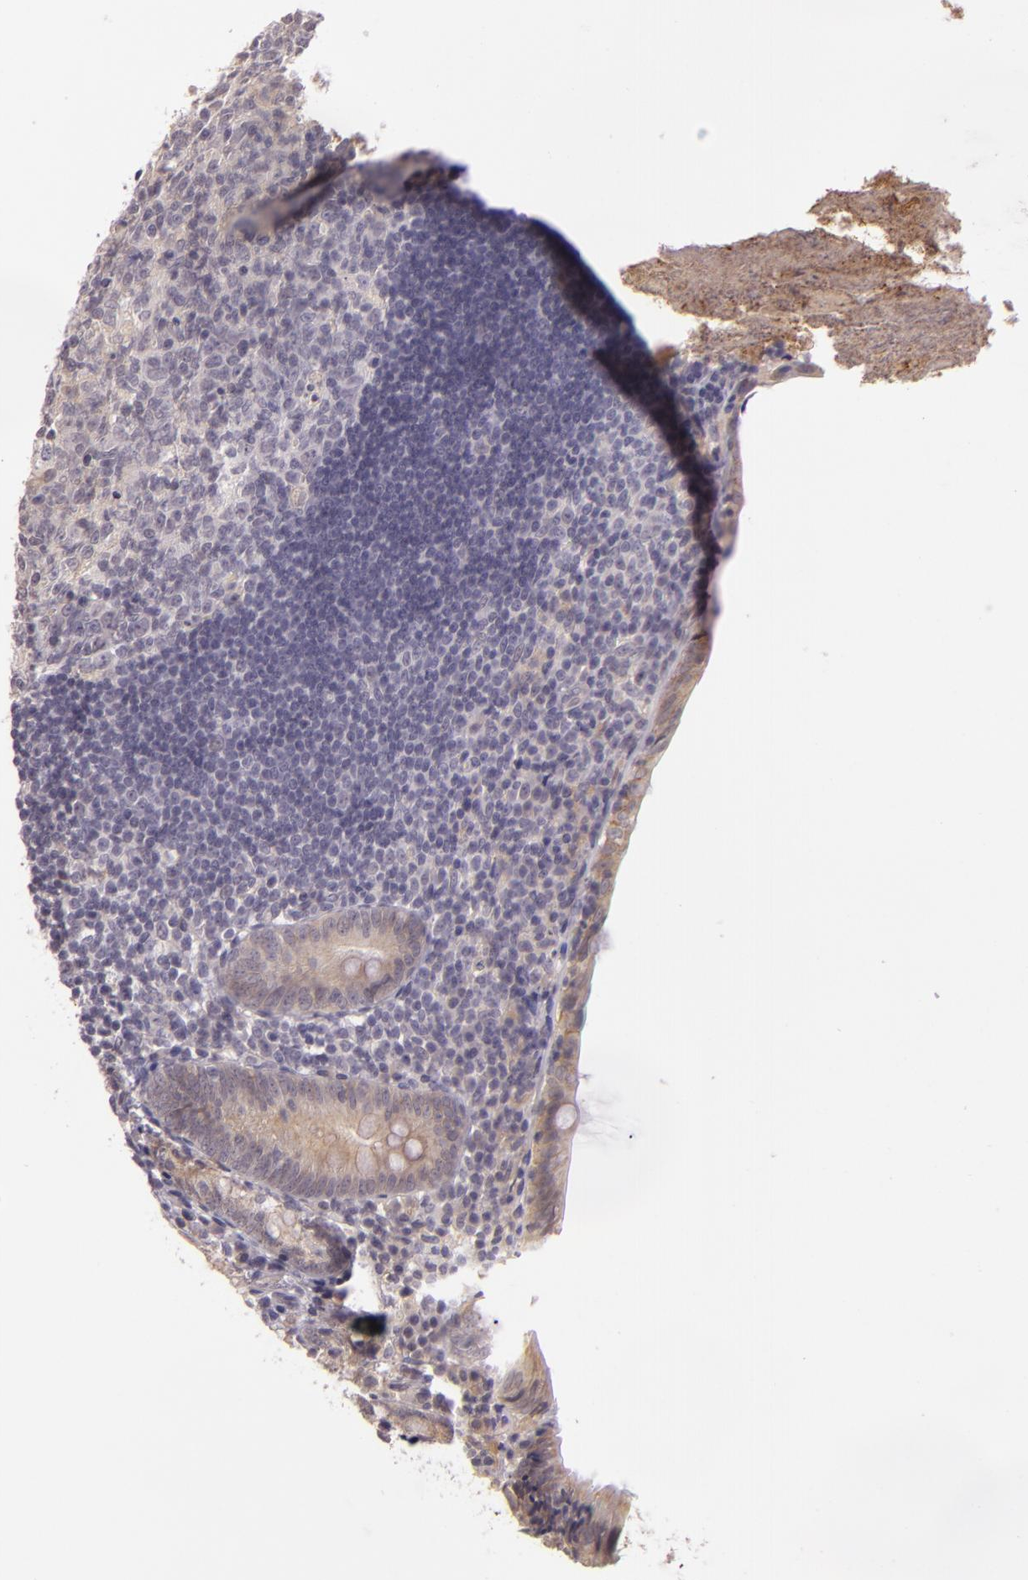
{"staining": {"intensity": "weak", "quantity": "25%-75%", "location": "cytoplasmic/membranous"}, "tissue": "appendix", "cell_type": "Glandular cells", "image_type": "normal", "snomed": [{"axis": "morphology", "description": "Normal tissue, NOS"}, {"axis": "topography", "description": "Appendix"}], "caption": "Immunohistochemistry (IHC) photomicrograph of unremarkable appendix stained for a protein (brown), which reveals low levels of weak cytoplasmic/membranous positivity in approximately 25%-75% of glandular cells.", "gene": "ARMH4", "patient": {"sex": "female", "age": 10}}